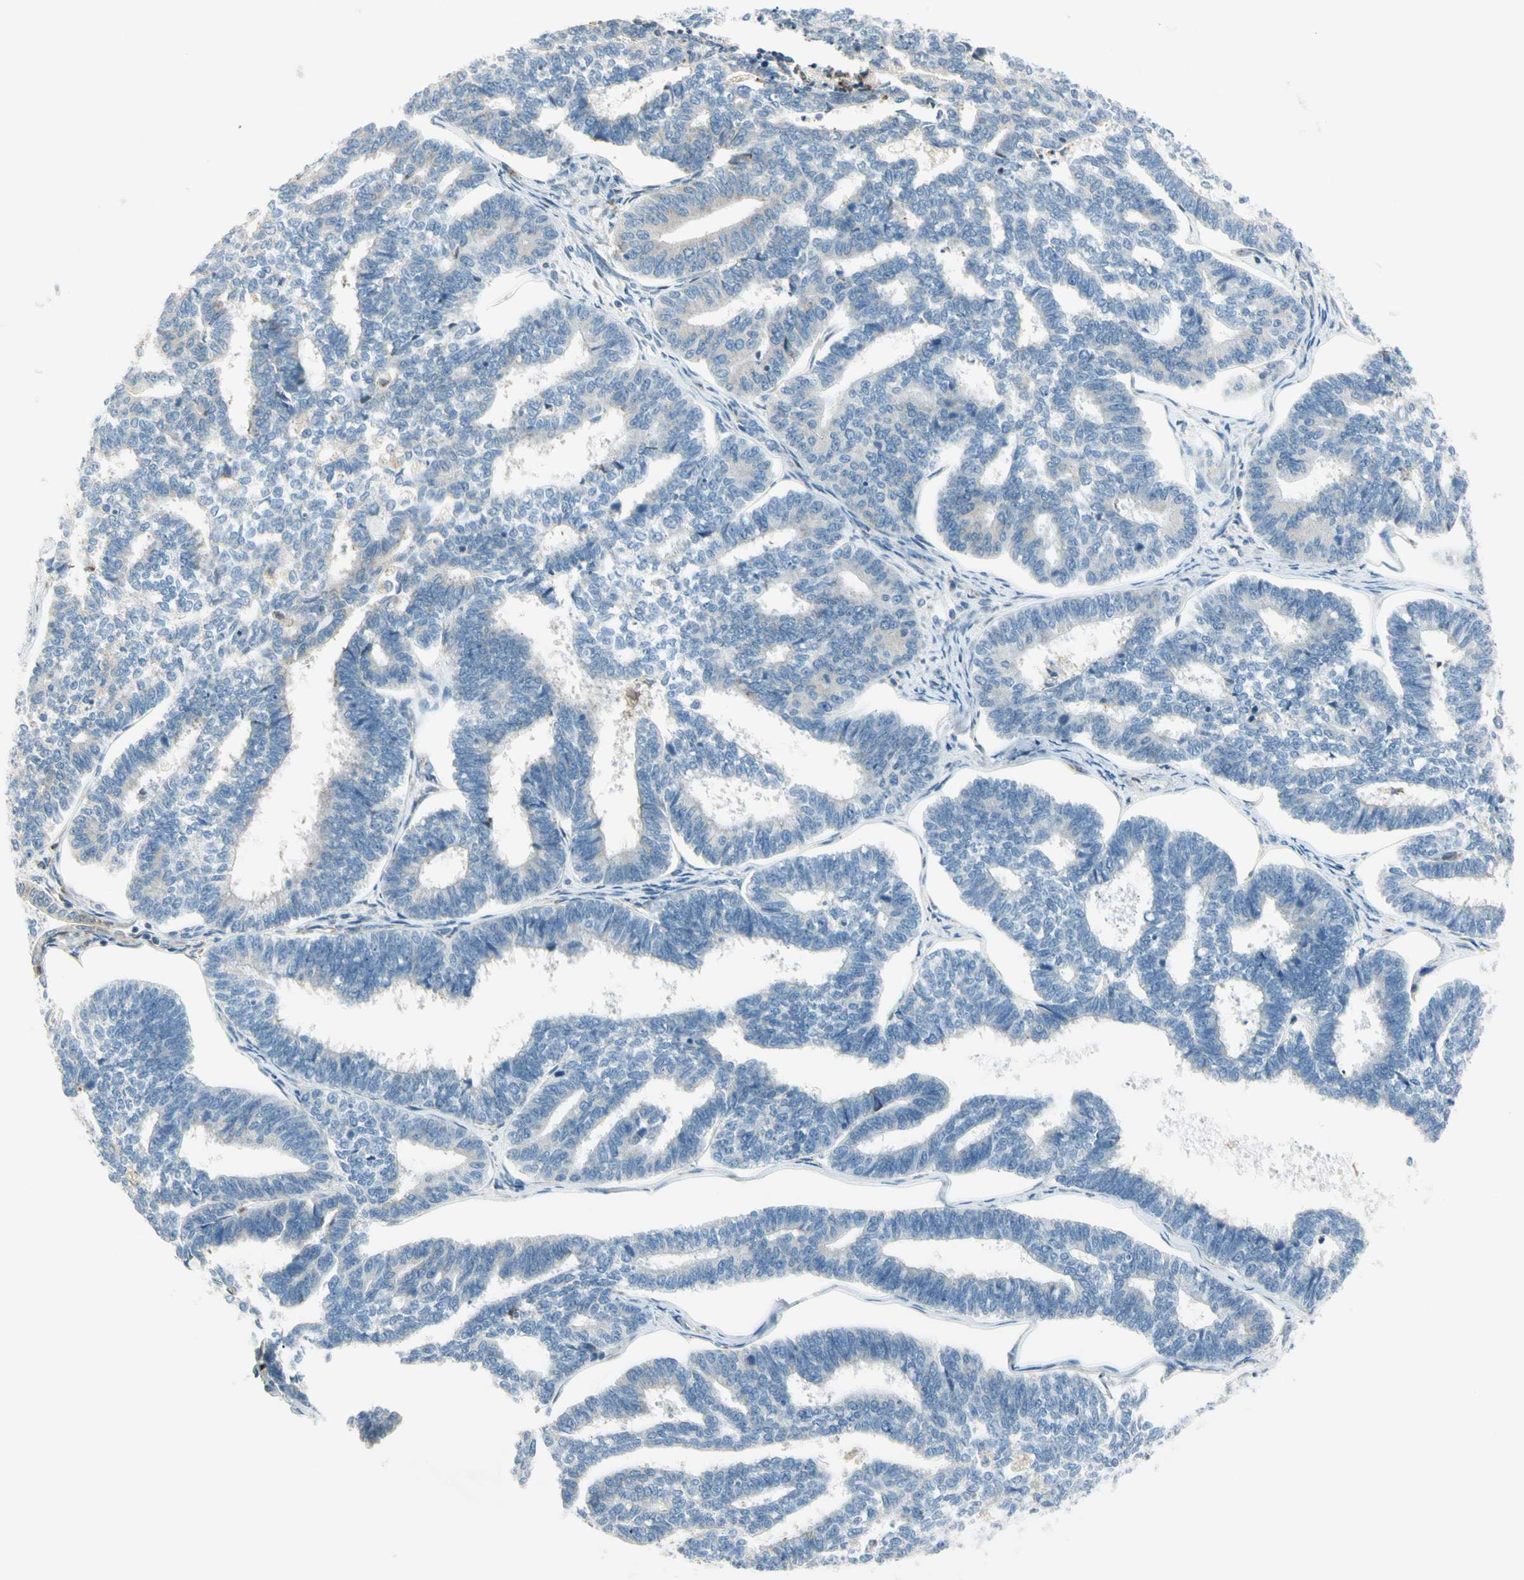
{"staining": {"intensity": "negative", "quantity": "none", "location": "none"}, "tissue": "endometrial cancer", "cell_type": "Tumor cells", "image_type": "cancer", "snomed": [{"axis": "morphology", "description": "Adenocarcinoma, NOS"}, {"axis": "topography", "description": "Endometrium"}], "caption": "An image of human endometrial cancer is negative for staining in tumor cells. (DAB IHC with hematoxylin counter stain).", "gene": "TNFSF11", "patient": {"sex": "female", "age": 70}}